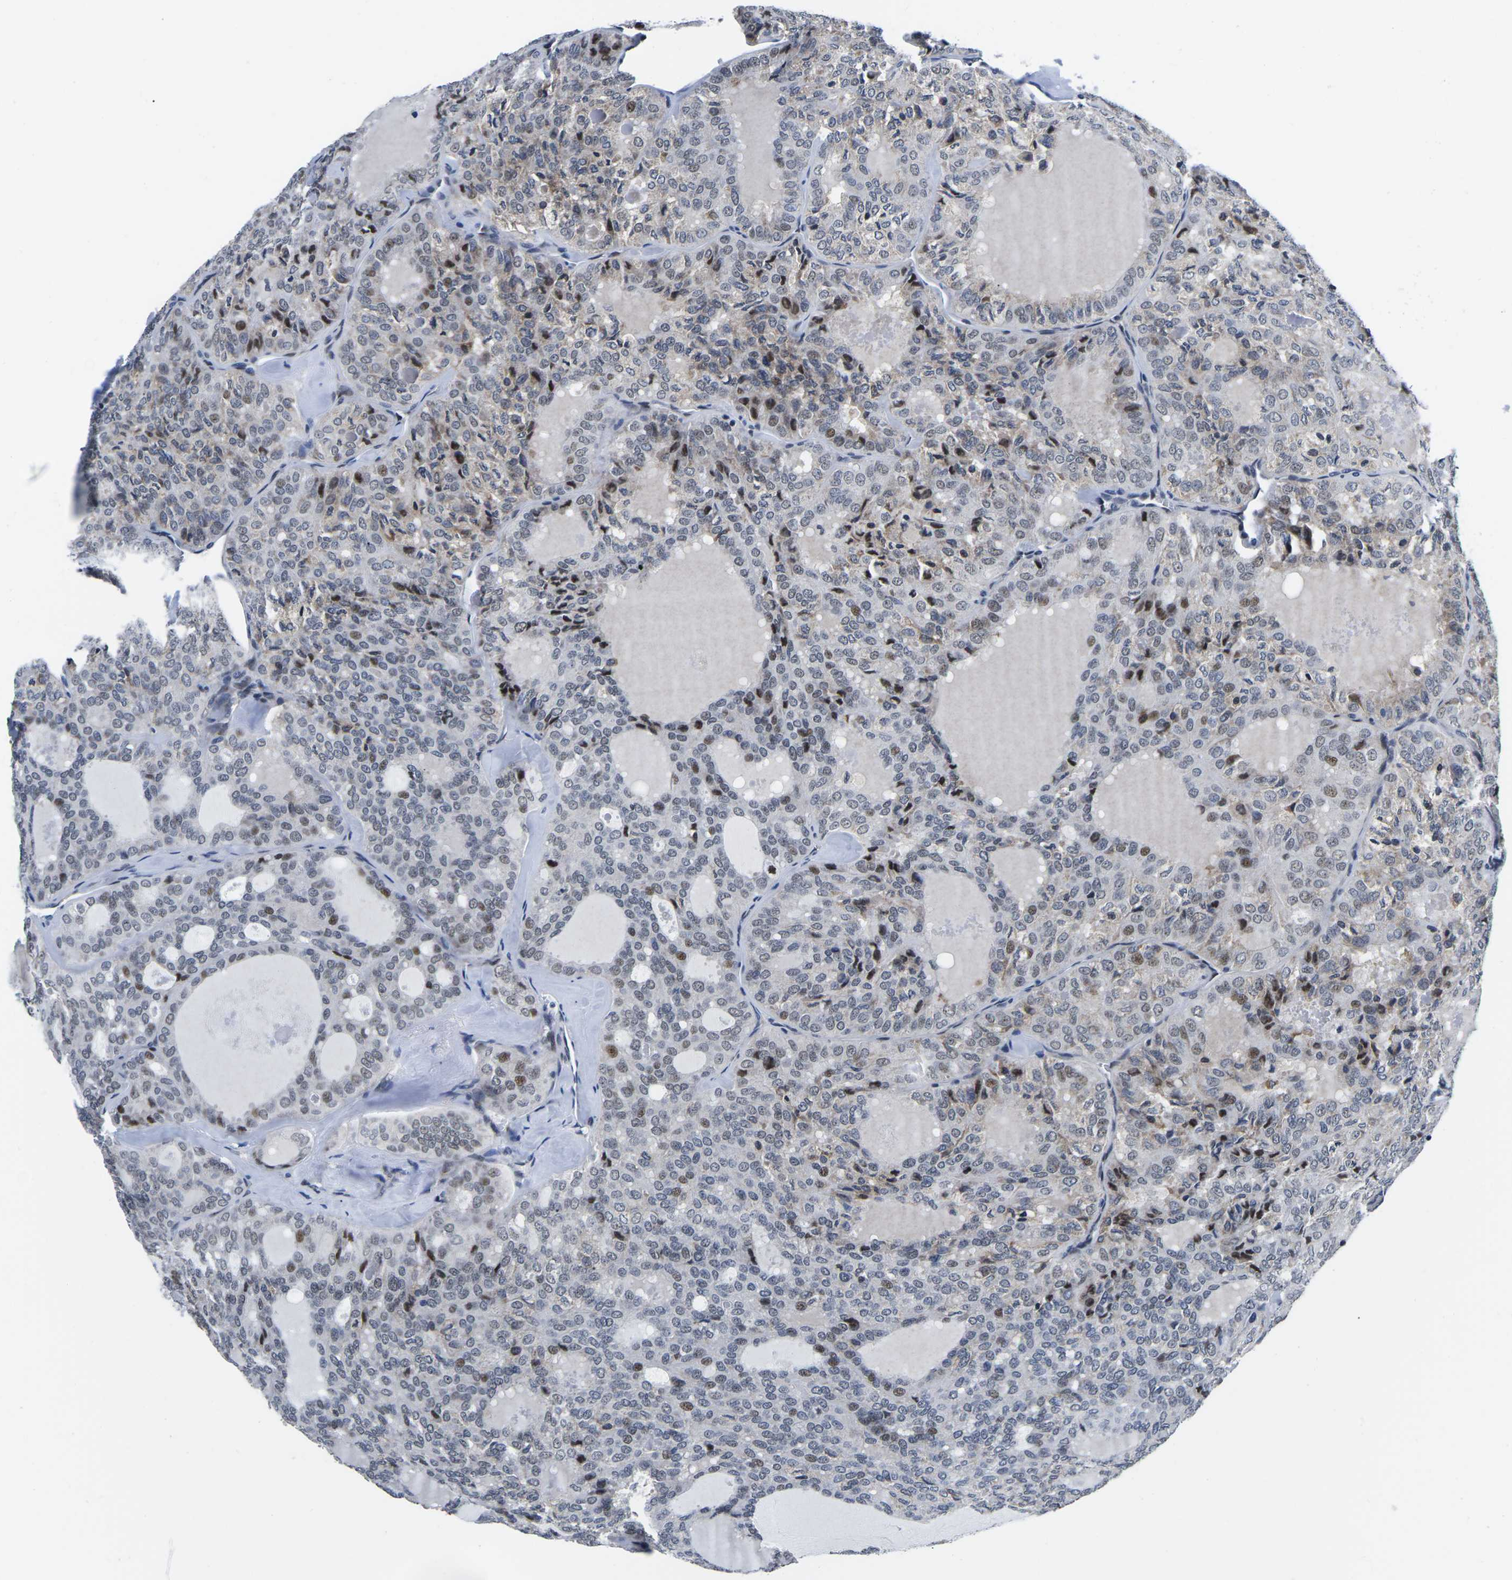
{"staining": {"intensity": "moderate", "quantity": "<25%", "location": "nuclear"}, "tissue": "thyroid cancer", "cell_type": "Tumor cells", "image_type": "cancer", "snomed": [{"axis": "morphology", "description": "Follicular adenoma carcinoma, NOS"}, {"axis": "topography", "description": "Thyroid gland"}], "caption": "A micrograph of thyroid cancer (follicular adenoma carcinoma) stained for a protein demonstrates moderate nuclear brown staining in tumor cells.", "gene": "CDC73", "patient": {"sex": "male", "age": 75}}